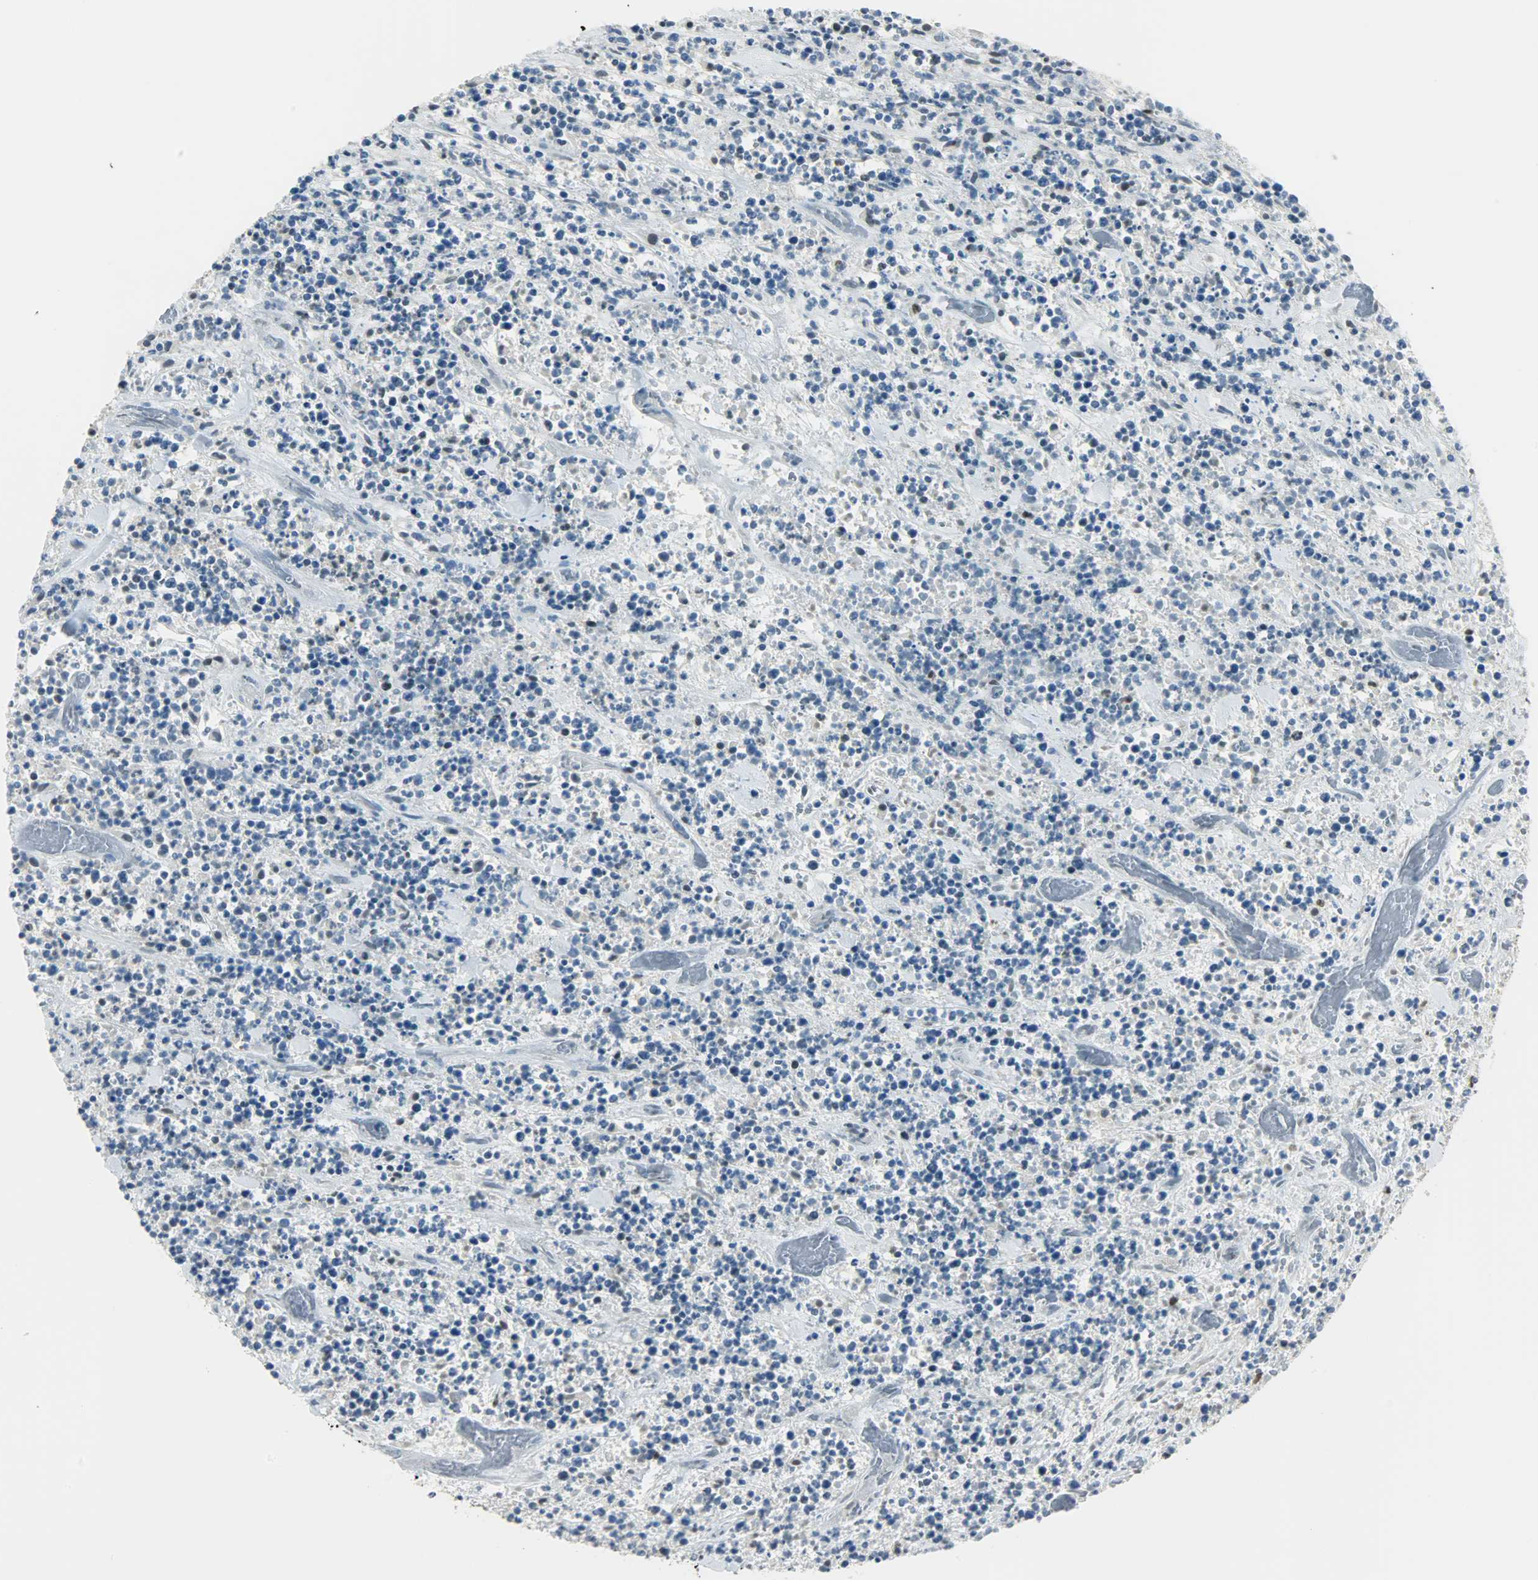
{"staining": {"intensity": "weak", "quantity": "<25%", "location": "nuclear"}, "tissue": "lymphoma", "cell_type": "Tumor cells", "image_type": "cancer", "snomed": [{"axis": "morphology", "description": "Malignant lymphoma, non-Hodgkin's type, High grade"}, {"axis": "topography", "description": "Soft tissue"}], "caption": "Tumor cells show no significant protein expression in malignant lymphoma, non-Hodgkin's type (high-grade).", "gene": "SUGP1", "patient": {"sex": "male", "age": 18}}